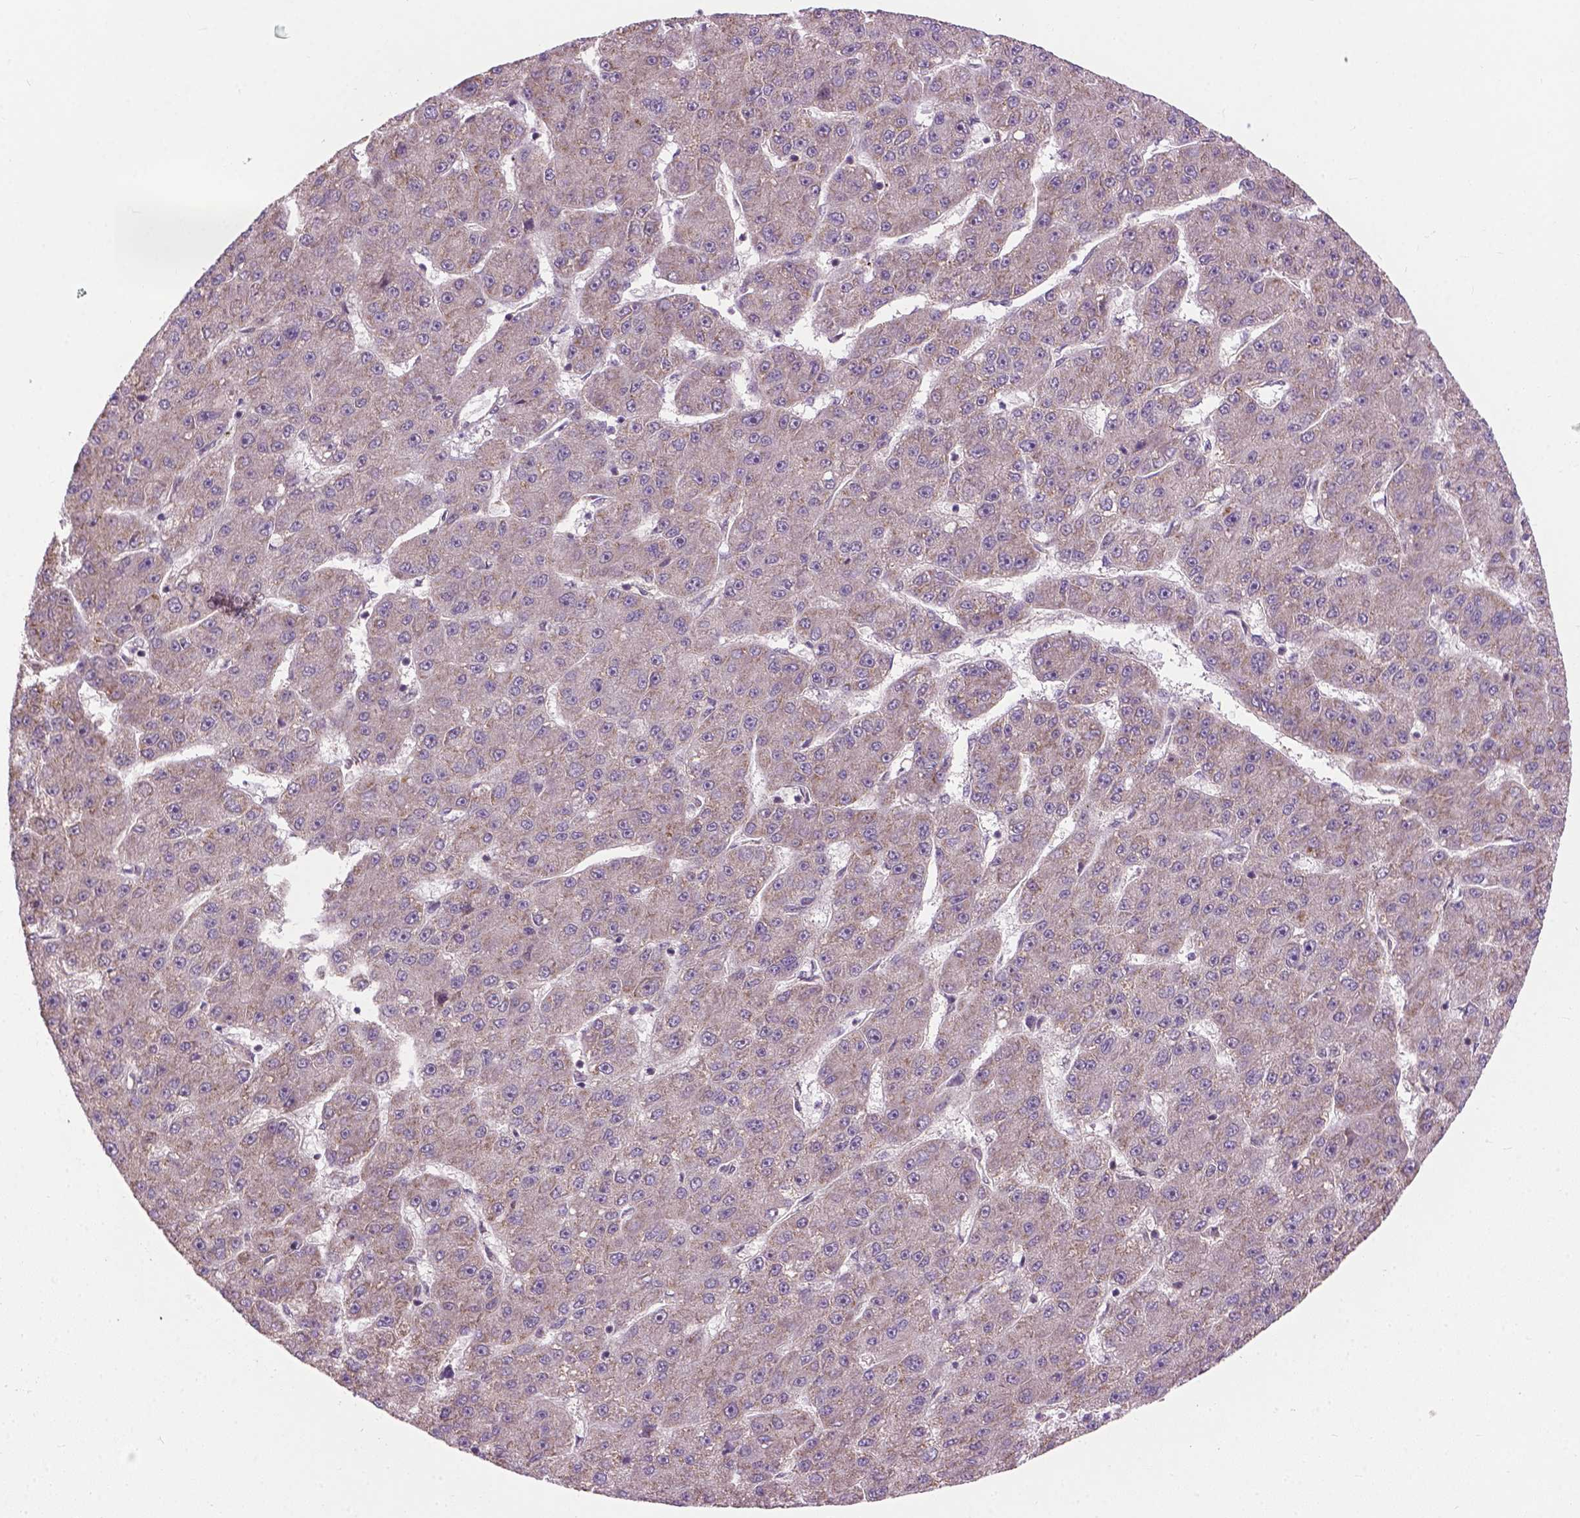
{"staining": {"intensity": "negative", "quantity": "none", "location": "none"}, "tissue": "liver cancer", "cell_type": "Tumor cells", "image_type": "cancer", "snomed": [{"axis": "morphology", "description": "Carcinoma, Hepatocellular, NOS"}, {"axis": "topography", "description": "Liver"}], "caption": "There is no significant positivity in tumor cells of liver cancer (hepatocellular carcinoma).", "gene": "PPP1CB", "patient": {"sex": "male", "age": 67}}